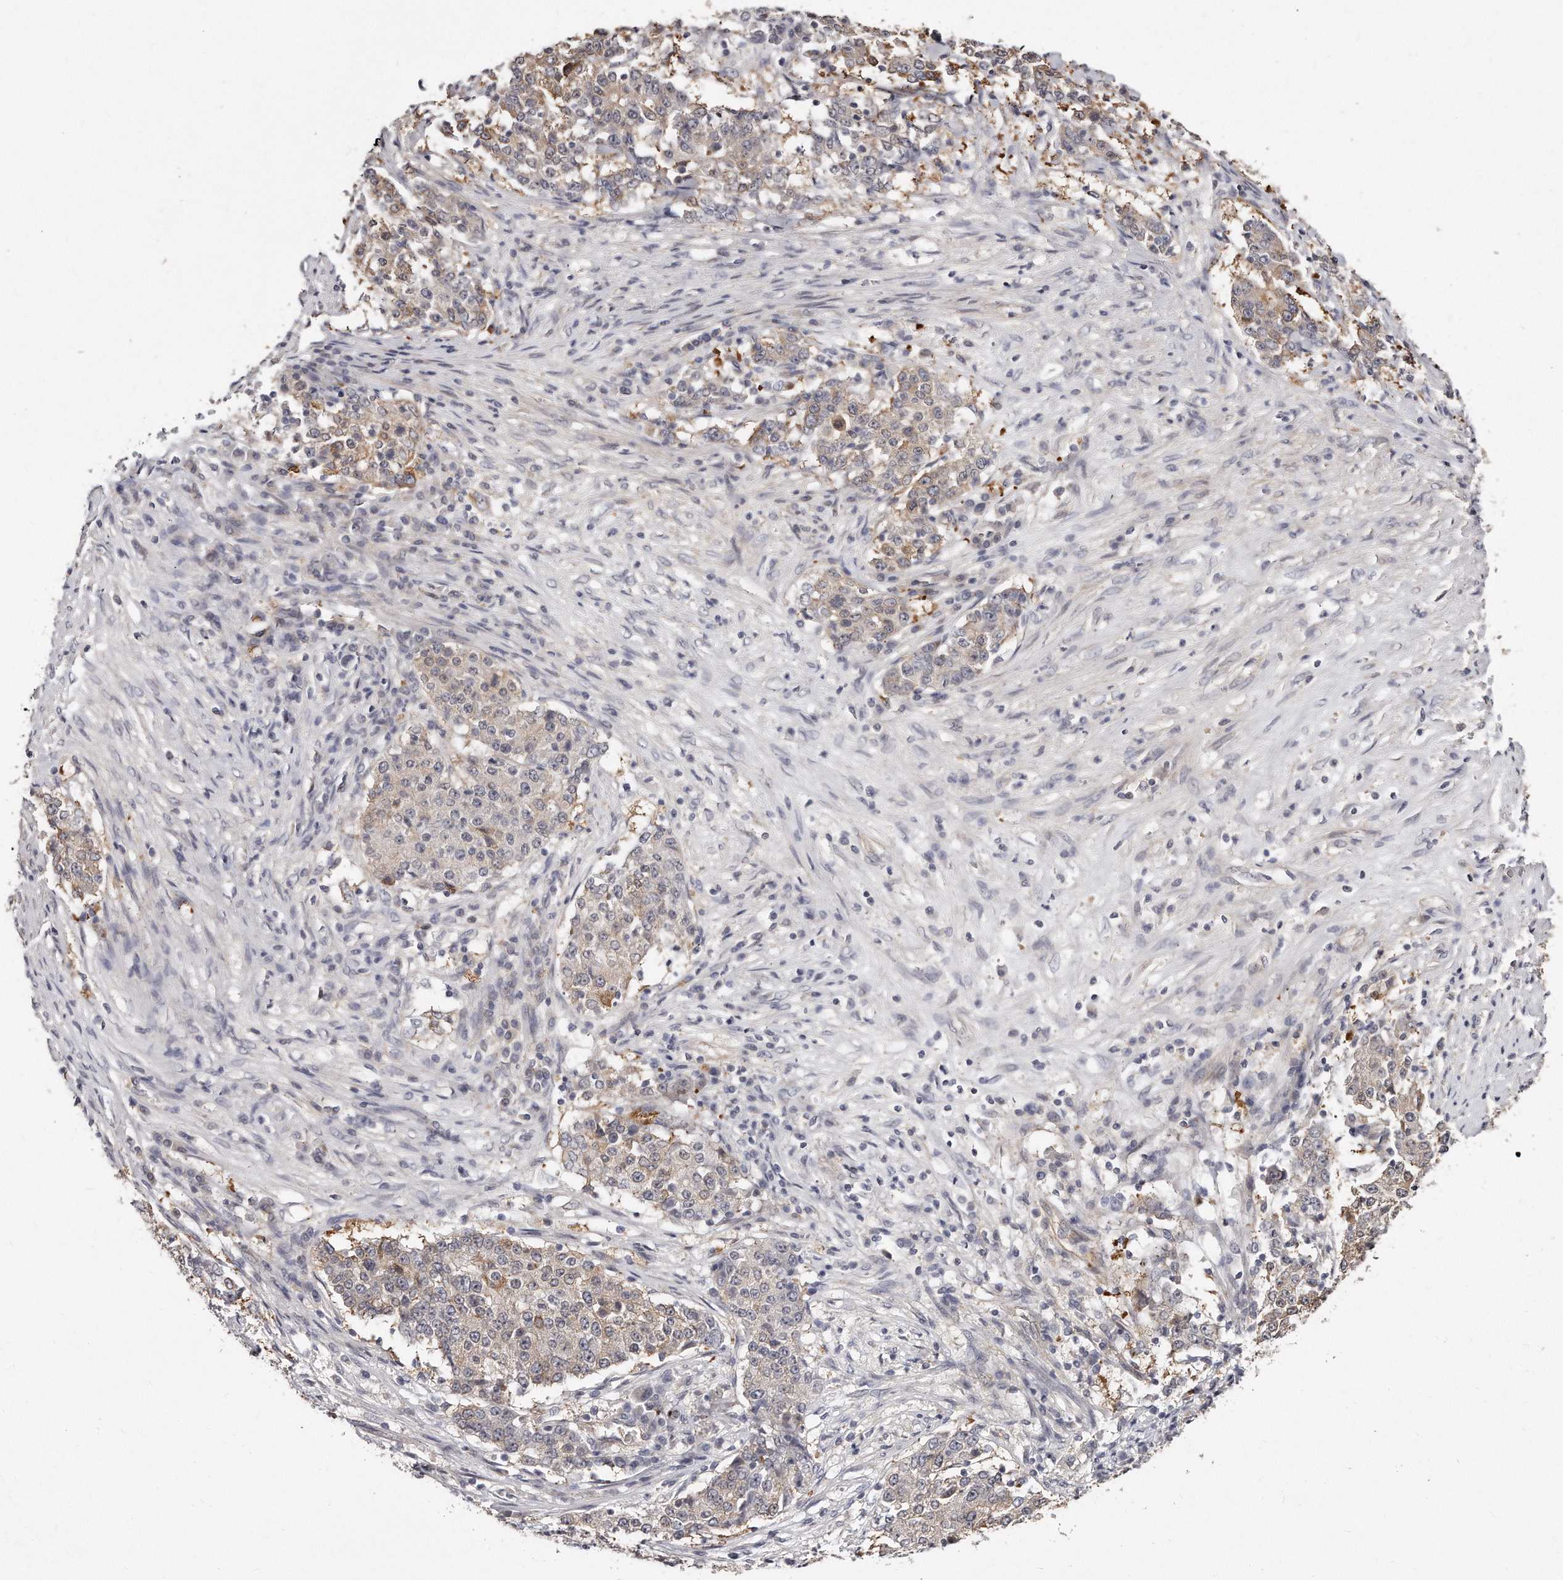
{"staining": {"intensity": "weak", "quantity": "25%-75%", "location": "cytoplasmic/membranous"}, "tissue": "stomach cancer", "cell_type": "Tumor cells", "image_type": "cancer", "snomed": [{"axis": "morphology", "description": "Adenocarcinoma, NOS"}, {"axis": "topography", "description": "Stomach"}], "caption": "A brown stain shows weak cytoplasmic/membranous staining of a protein in stomach cancer (adenocarcinoma) tumor cells. (DAB IHC with brightfield microscopy, high magnification).", "gene": "CASZ1", "patient": {"sex": "male", "age": 59}}